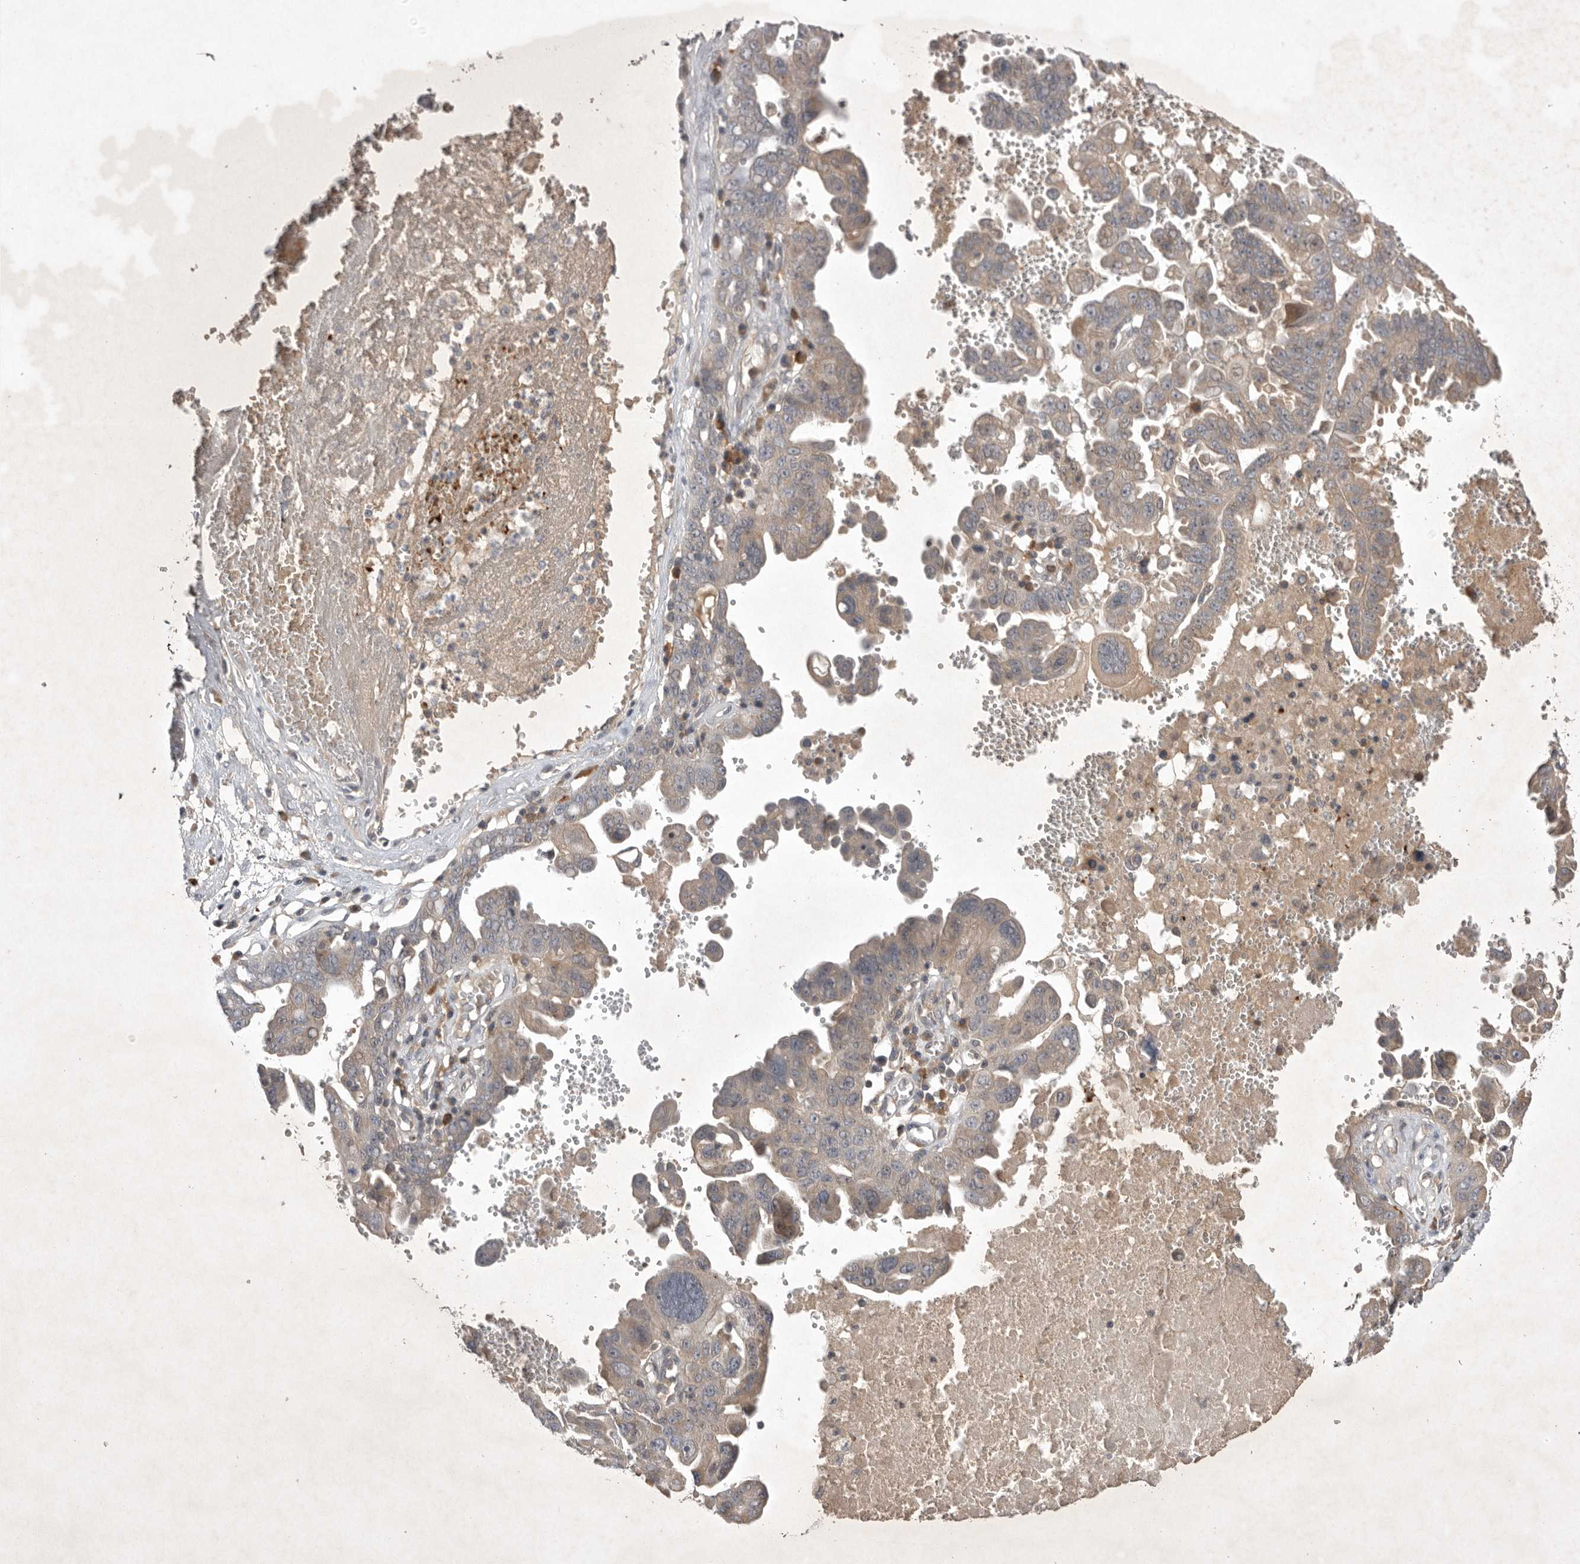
{"staining": {"intensity": "weak", "quantity": "25%-75%", "location": "cytoplasmic/membranous"}, "tissue": "ovarian cancer", "cell_type": "Tumor cells", "image_type": "cancer", "snomed": [{"axis": "morphology", "description": "Carcinoma, endometroid"}, {"axis": "topography", "description": "Ovary"}], "caption": "Brown immunohistochemical staining in endometroid carcinoma (ovarian) shows weak cytoplasmic/membranous expression in approximately 25%-75% of tumor cells.", "gene": "NRCAM", "patient": {"sex": "female", "age": 62}}